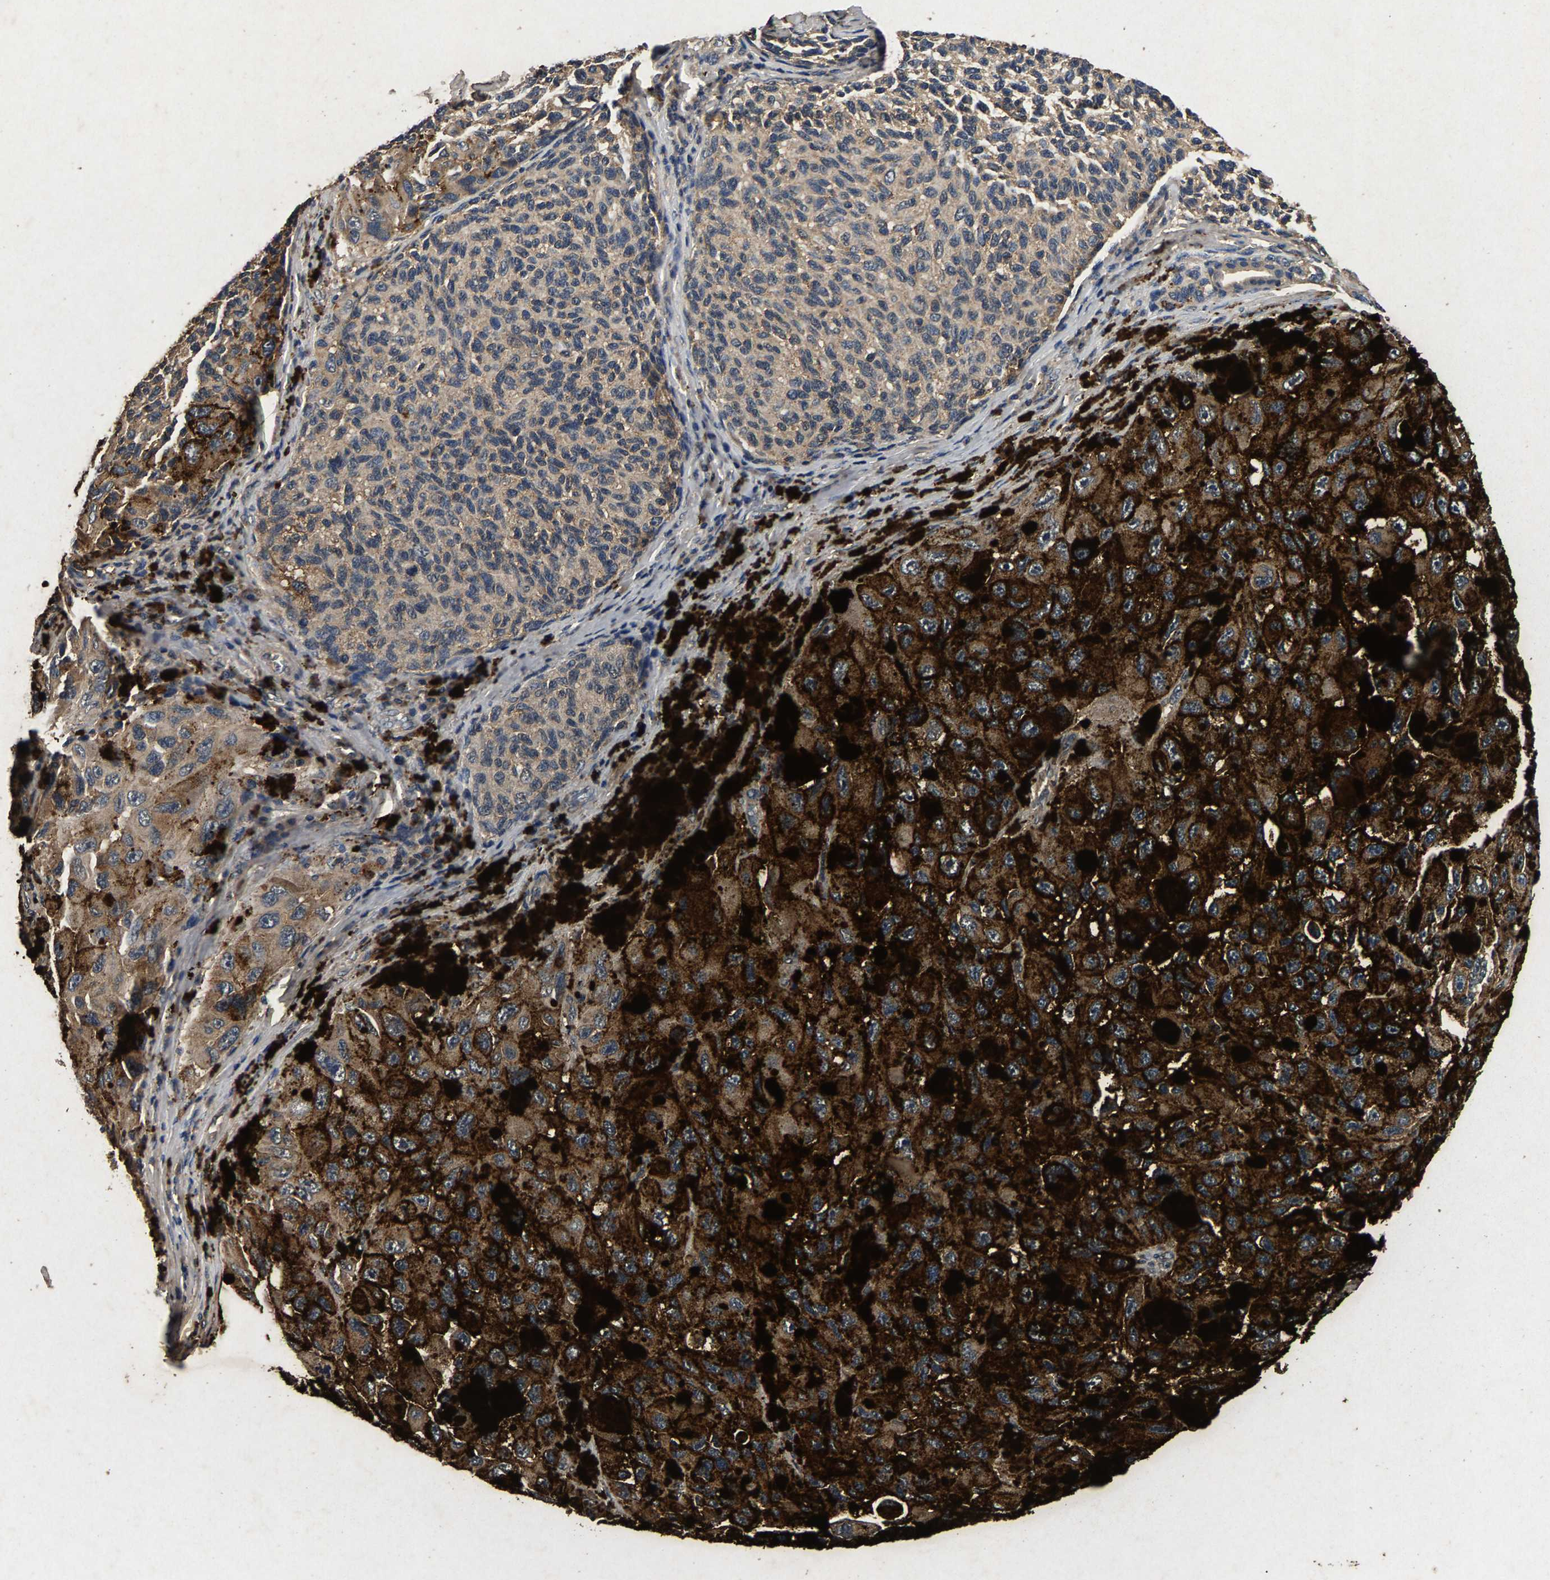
{"staining": {"intensity": "weak", "quantity": "25%-75%", "location": "cytoplasmic/membranous"}, "tissue": "melanoma", "cell_type": "Tumor cells", "image_type": "cancer", "snomed": [{"axis": "morphology", "description": "Malignant melanoma, NOS"}, {"axis": "topography", "description": "Skin"}], "caption": "Immunohistochemistry staining of melanoma, which reveals low levels of weak cytoplasmic/membranous positivity in approximately 25%-75% of tumor cells indicating weak cytoplasmic/membranous protein expression. The staining was performed using DAB (3,3'-diaminobenzidine) (brown) for protein detection and nuclei were counterstained in hematoxylin (blue).", "gene": "PPP1CC", "patient": {"sex": "female", "age": 73}}